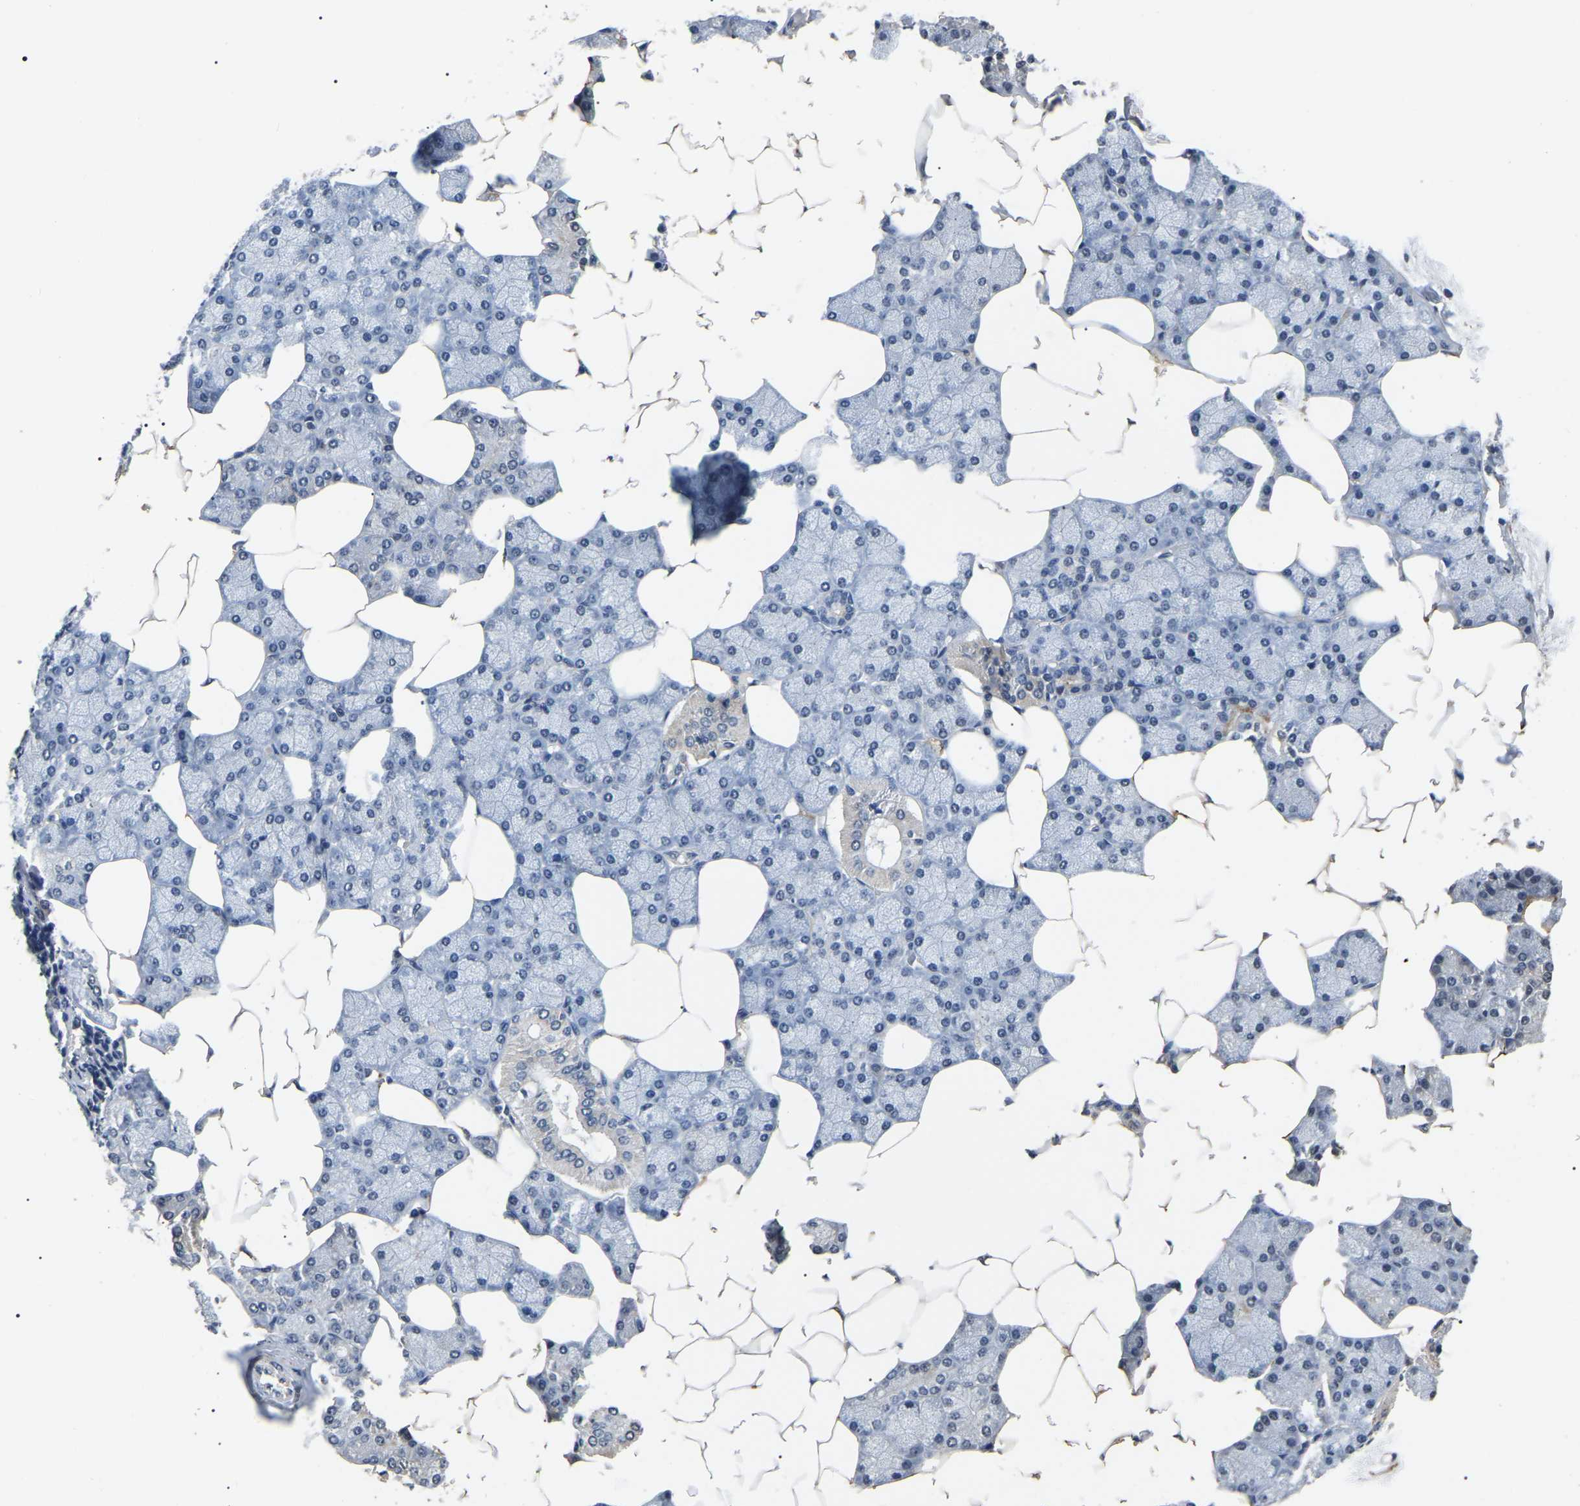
{"staining": {"intensity": "weak", "quantity": "<25%", "location": "cytoplasmic/membranous"}, "tissue": "salivary gland", "cell_type": "Glandular cells", "image_type": "normal", "snomed": [{"axis": "morphology", "description": "Normal tissue, NOS"}, {"axis": "topography", "description": "Salivary gland"}], "caption": "The photomicrograph reveals no significant staining in glandular cells of salivary gland. (DAB IHC, high magnification).", "gene": "PPM1E", "patient": {"sex": "male", "age": 62}}